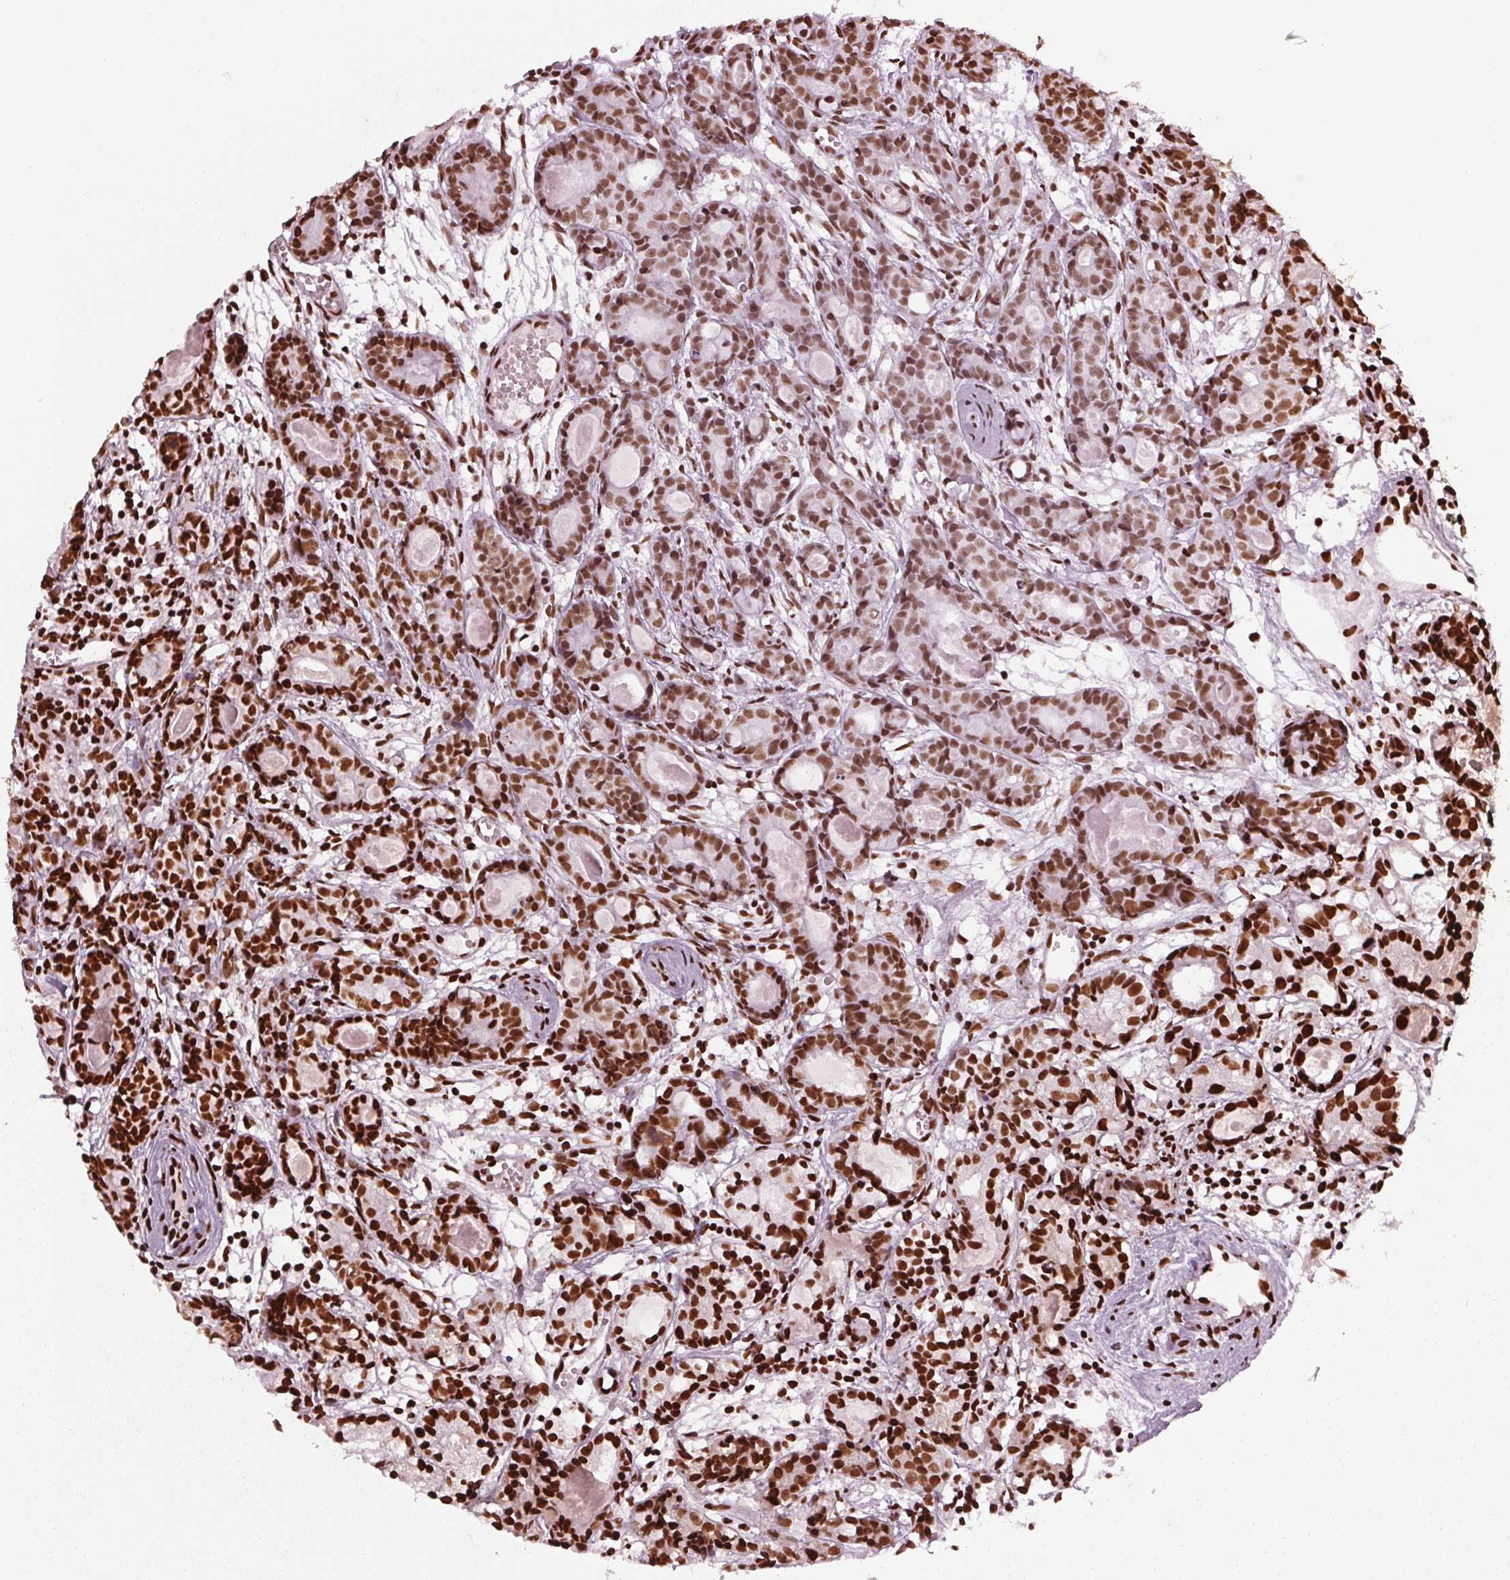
{"staining": {"intensity": "strong", "quantity": ">75%", "location": "nuclear"}, "tissue": "prostate cancer", "cell_type": "Tumor cells", "image_type": "cancer", "snomed": [{"axis": "morphology", "description": "Adenocarcinoma, Medium grade"}, {"axis": "topography", "description": "Prostate"}], "caption": "Brown immunohistochemical staining in prostate cancer reveals strong nuclear expression in approximately >75% of tumor cells.", "gene": "BRD4", "patient": {"sex": "male", "age": 74}}